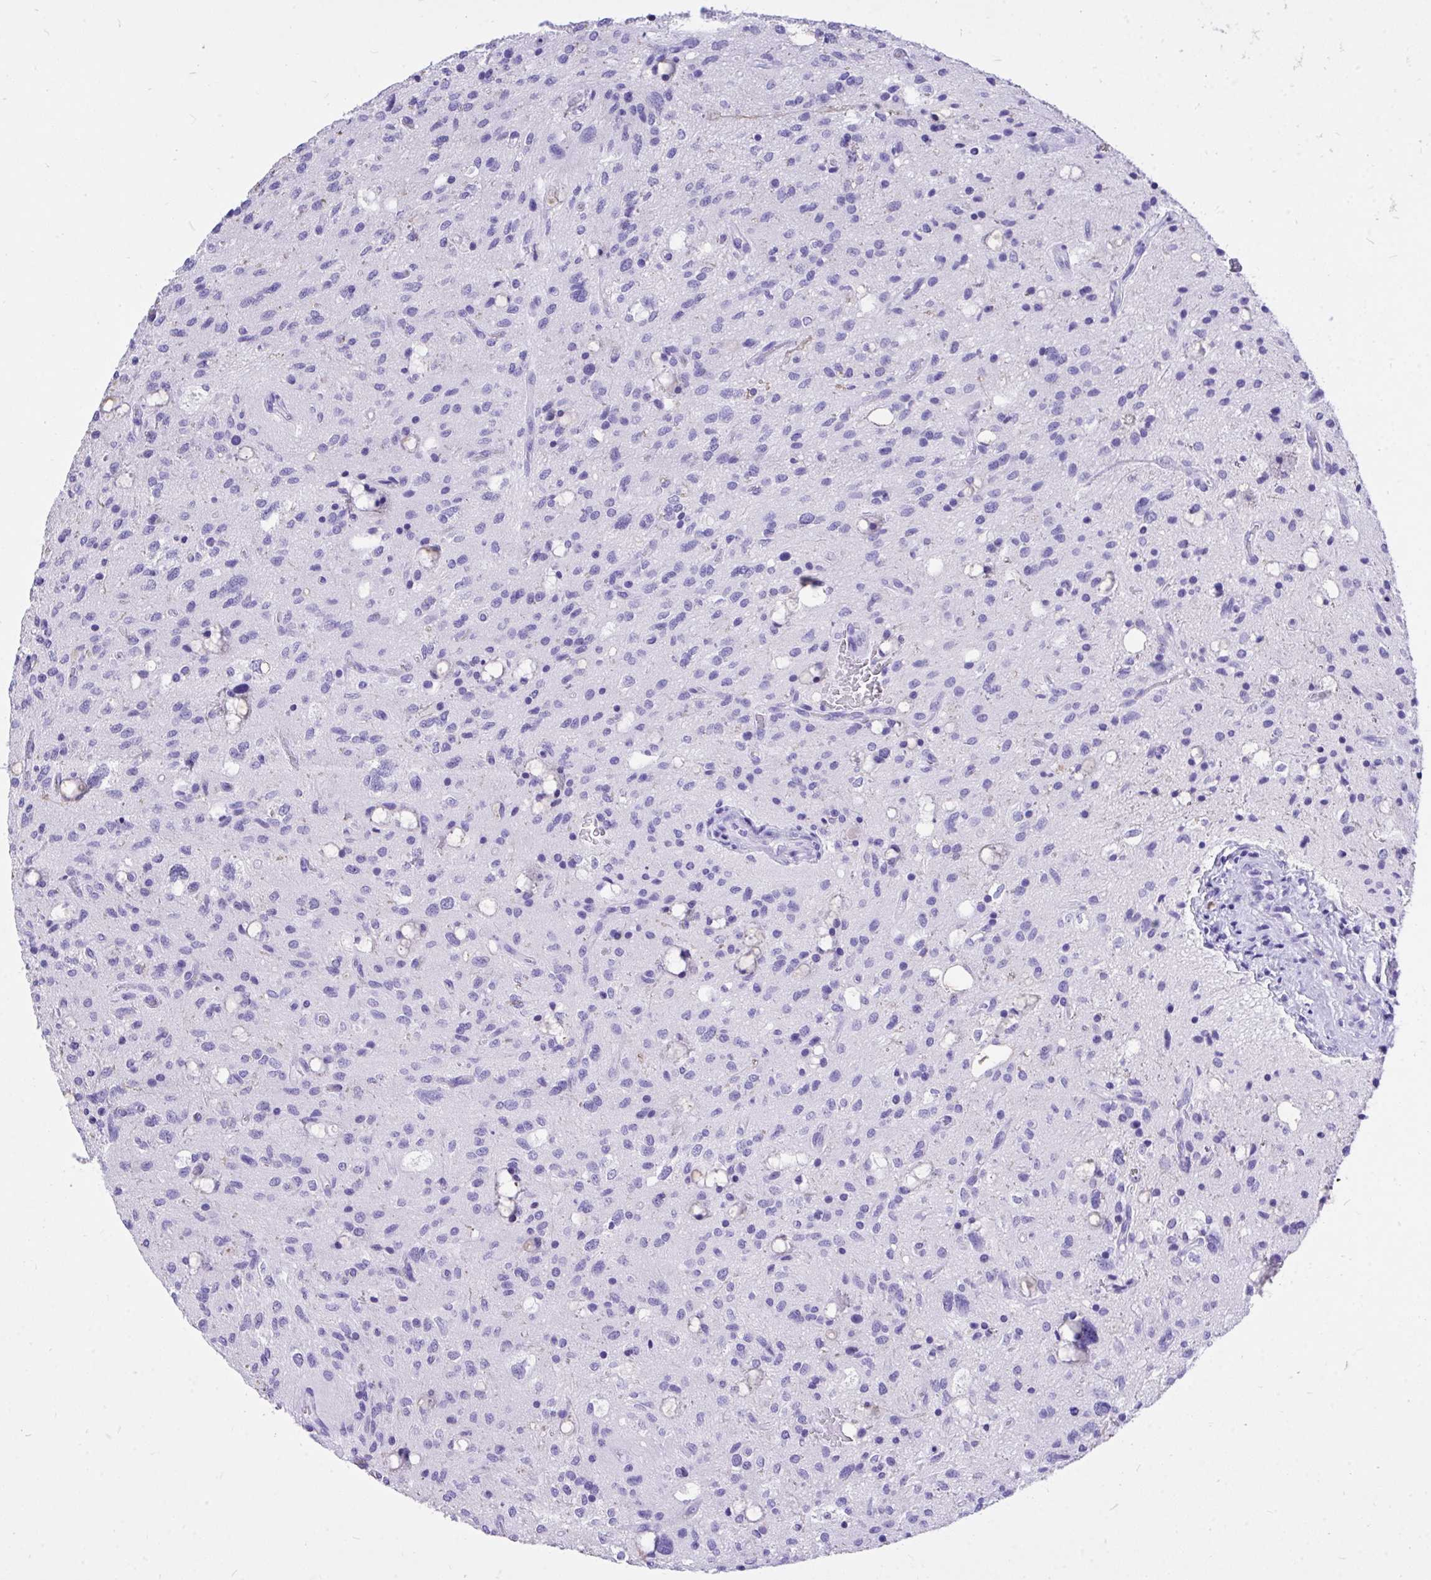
{"staining": {"intensity": "negative", "quantity": "none", "location": "none"}, "tissue": "glioma", "cell_type": "Tumor cells", "image_type": "cancer", "snomed": [{"axis": "morphology", "description": "Glioma, malignant, Low grade"}, {"axis": "topography", "description": "Brain"}], "caption": "Tumor cells show no significant protein expression in glioma.", "gene": "MON1A", "patient": {"sex": "female", "age": 58}}